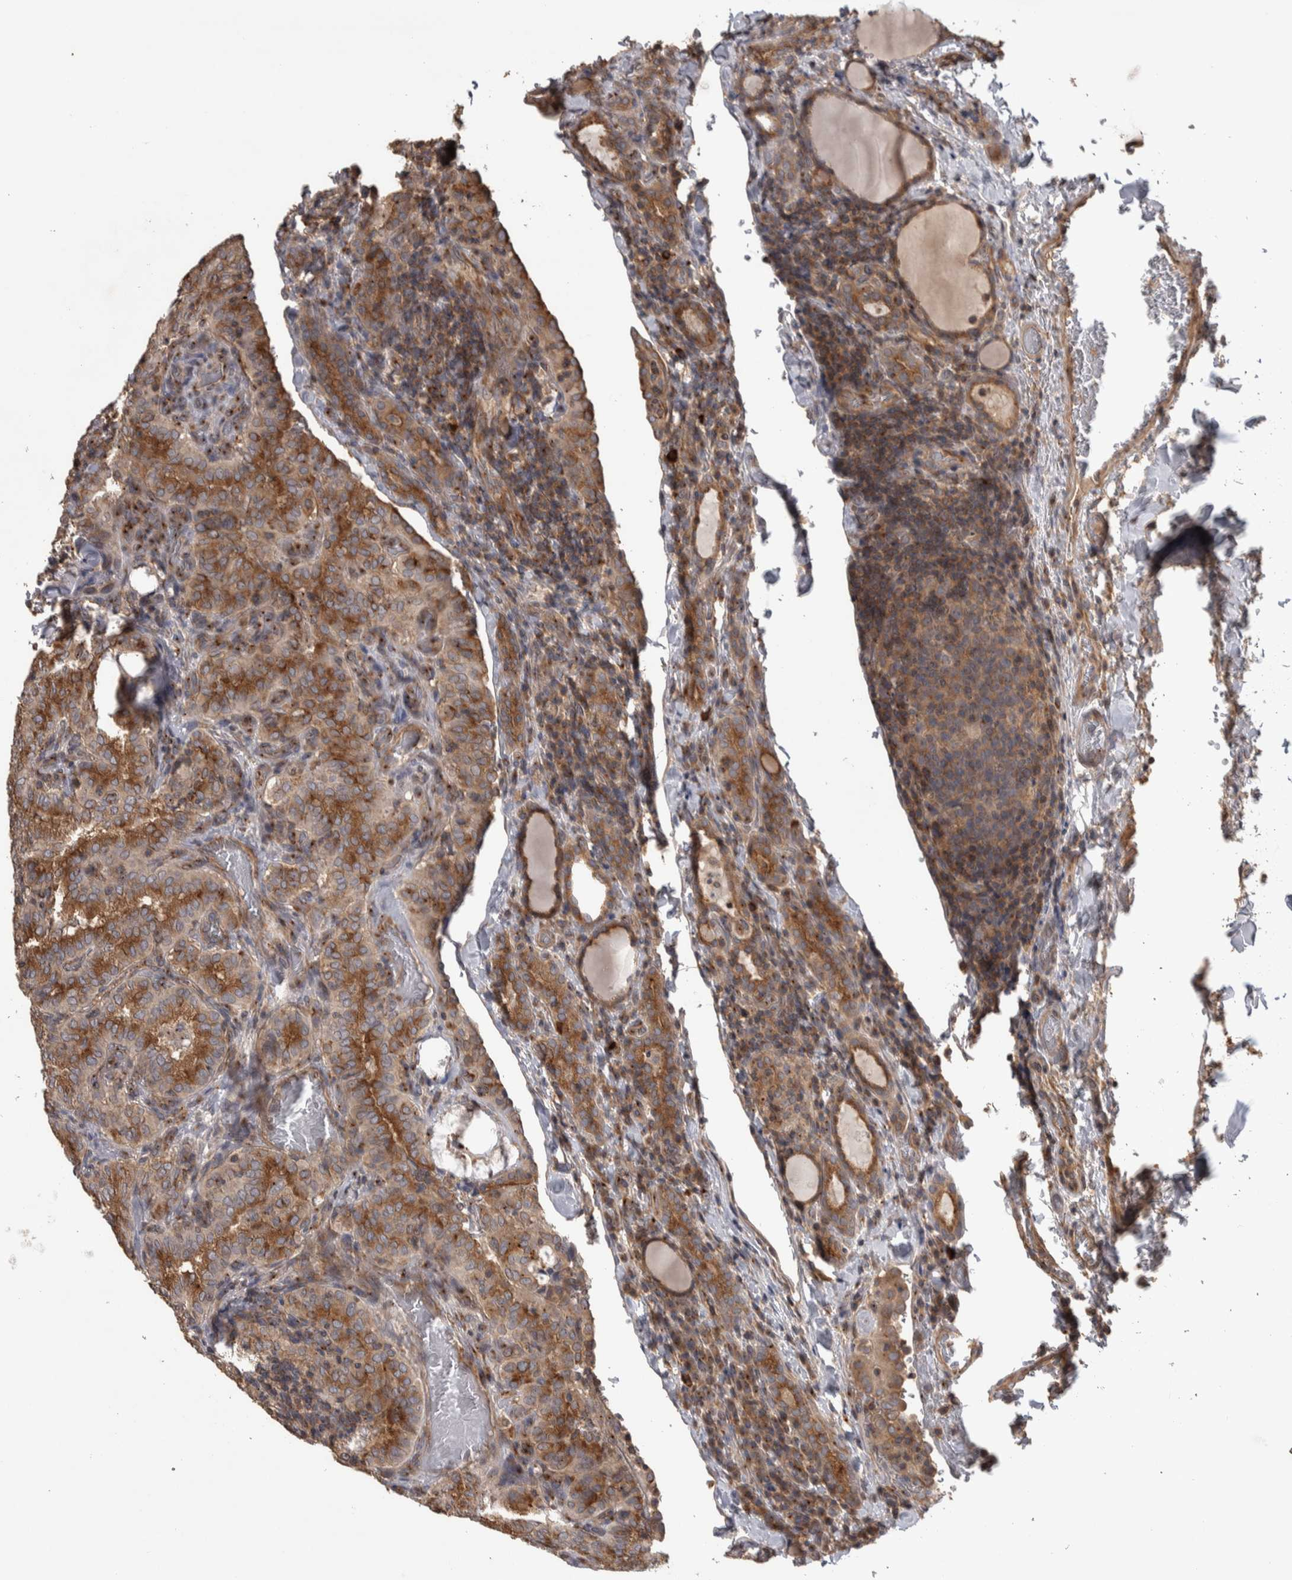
{"staining": {"intensity": "moderate", "quantity": ">75%", "location": "cytoplasmic/membranous"}, "tissue": "thyroid cancer", "cell_type": "Tumor cells", "image_type": "cancer", "snomed": [{"axis": "morphology", "description": "Normal tissue, NOS"}, {"axis": "morphology", "description": "Papillary adenocarcinoma, NOS"}, {"axis": "topography", "description": "Thyroid gland"}], "caption": "The photomicrograph reveals immunohistochemical staining of thyroid papillary adenocarcinoma. There is moderate cytoplasmic/membranous expression is present in approximately >75% of tumor cells.", "gene": "IFRD1", "patient": {"sex": "female", "age": 30}}